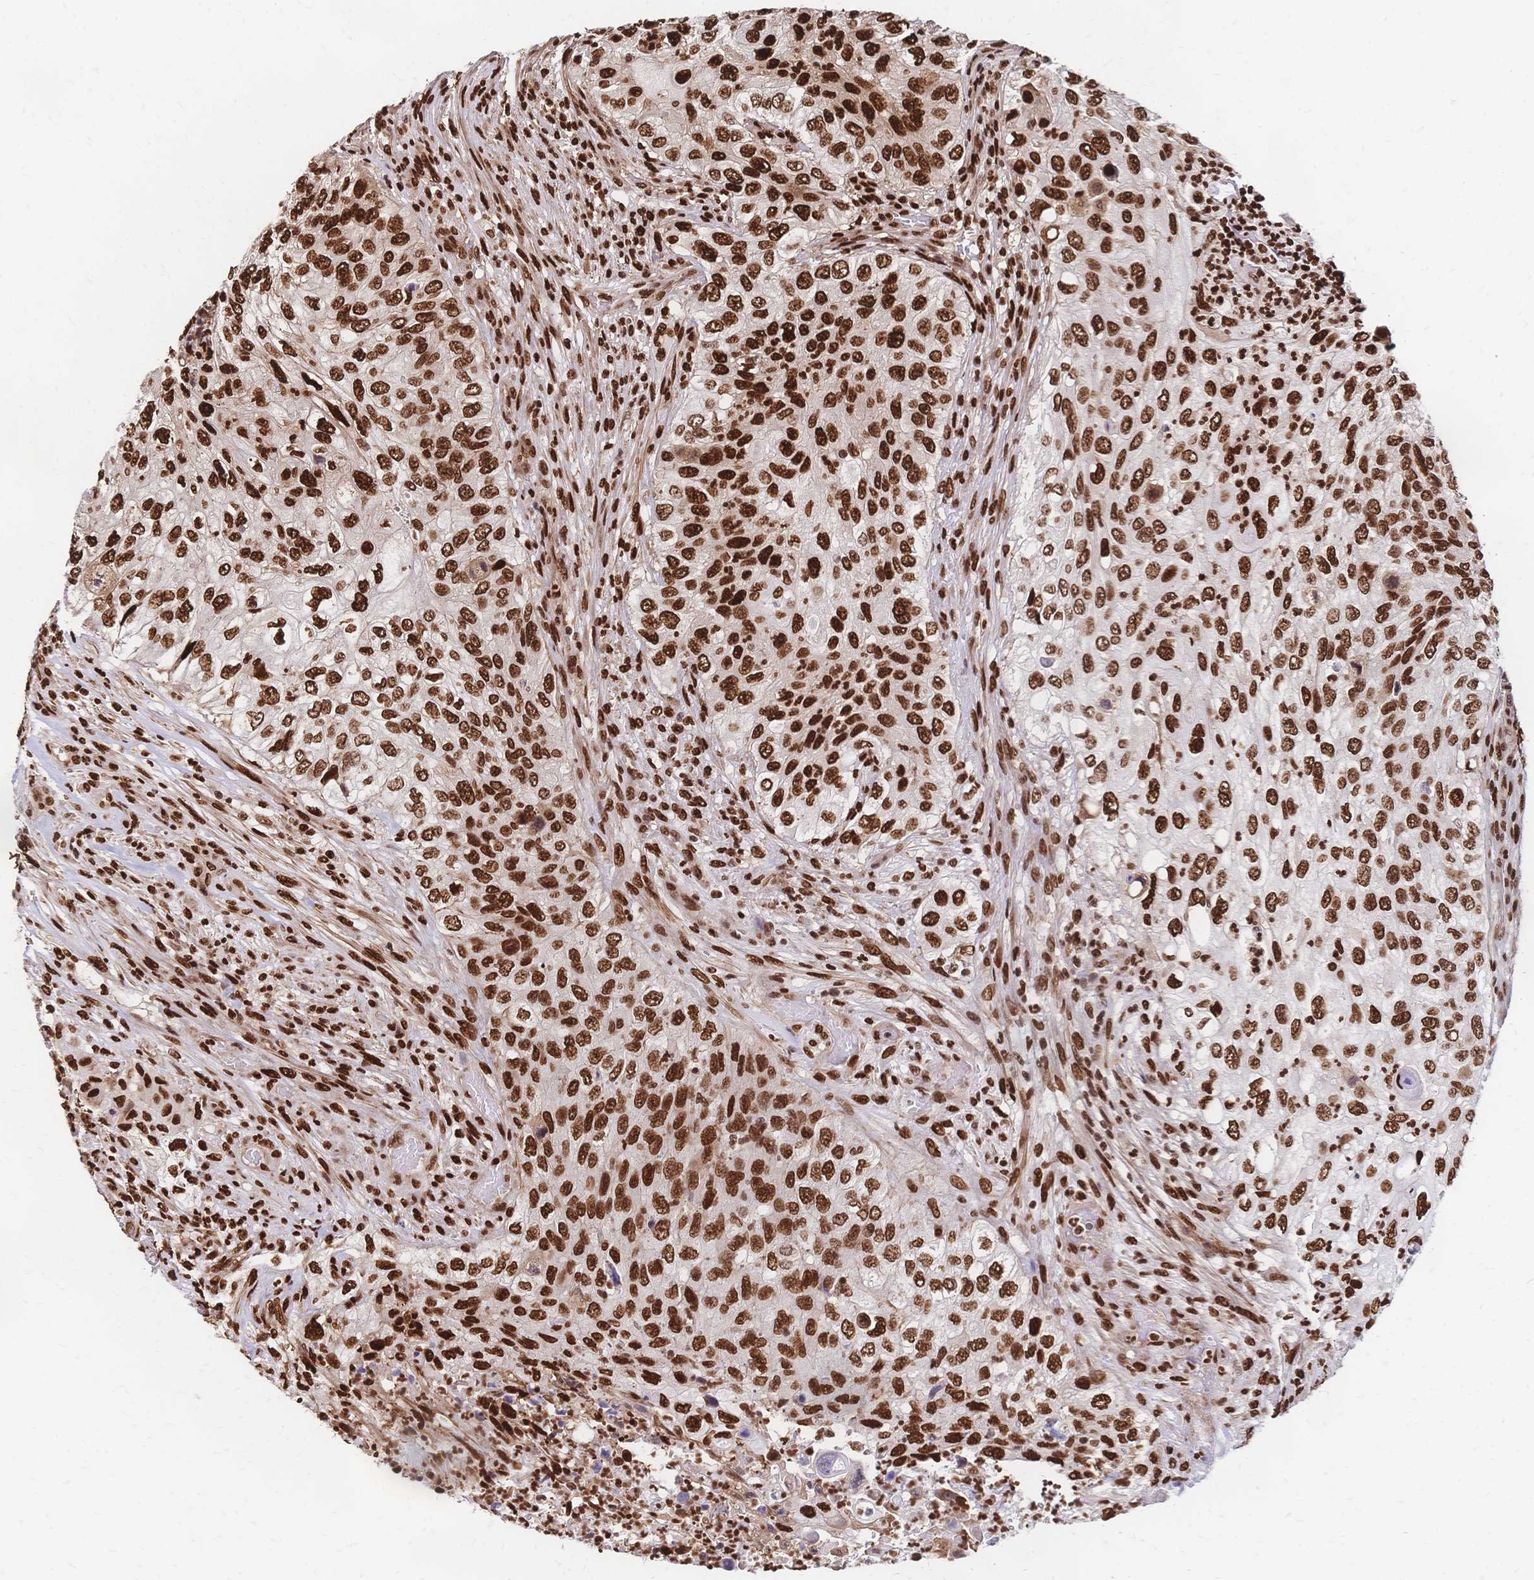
{"staining": {"intensity": "strong", "quantity": ">75%", "location": "nuclear"}, "tissue": "urothelial cancer", "cell_type": "Tumor cells", "image_type": "cancer", "snomed": [{"axis": "morphology", "description": "Urothelial carcinoma, High grade"}, {"axis": "topography", "description": "Urinary bladder"}], "caption": "Urothelial cancer stained with DAB IHC shows high levels of strong nuclear expression in approximately >75% of tumor cells.", "gene": "HDGF", "patient": {"sex": "female", "age": 60}}